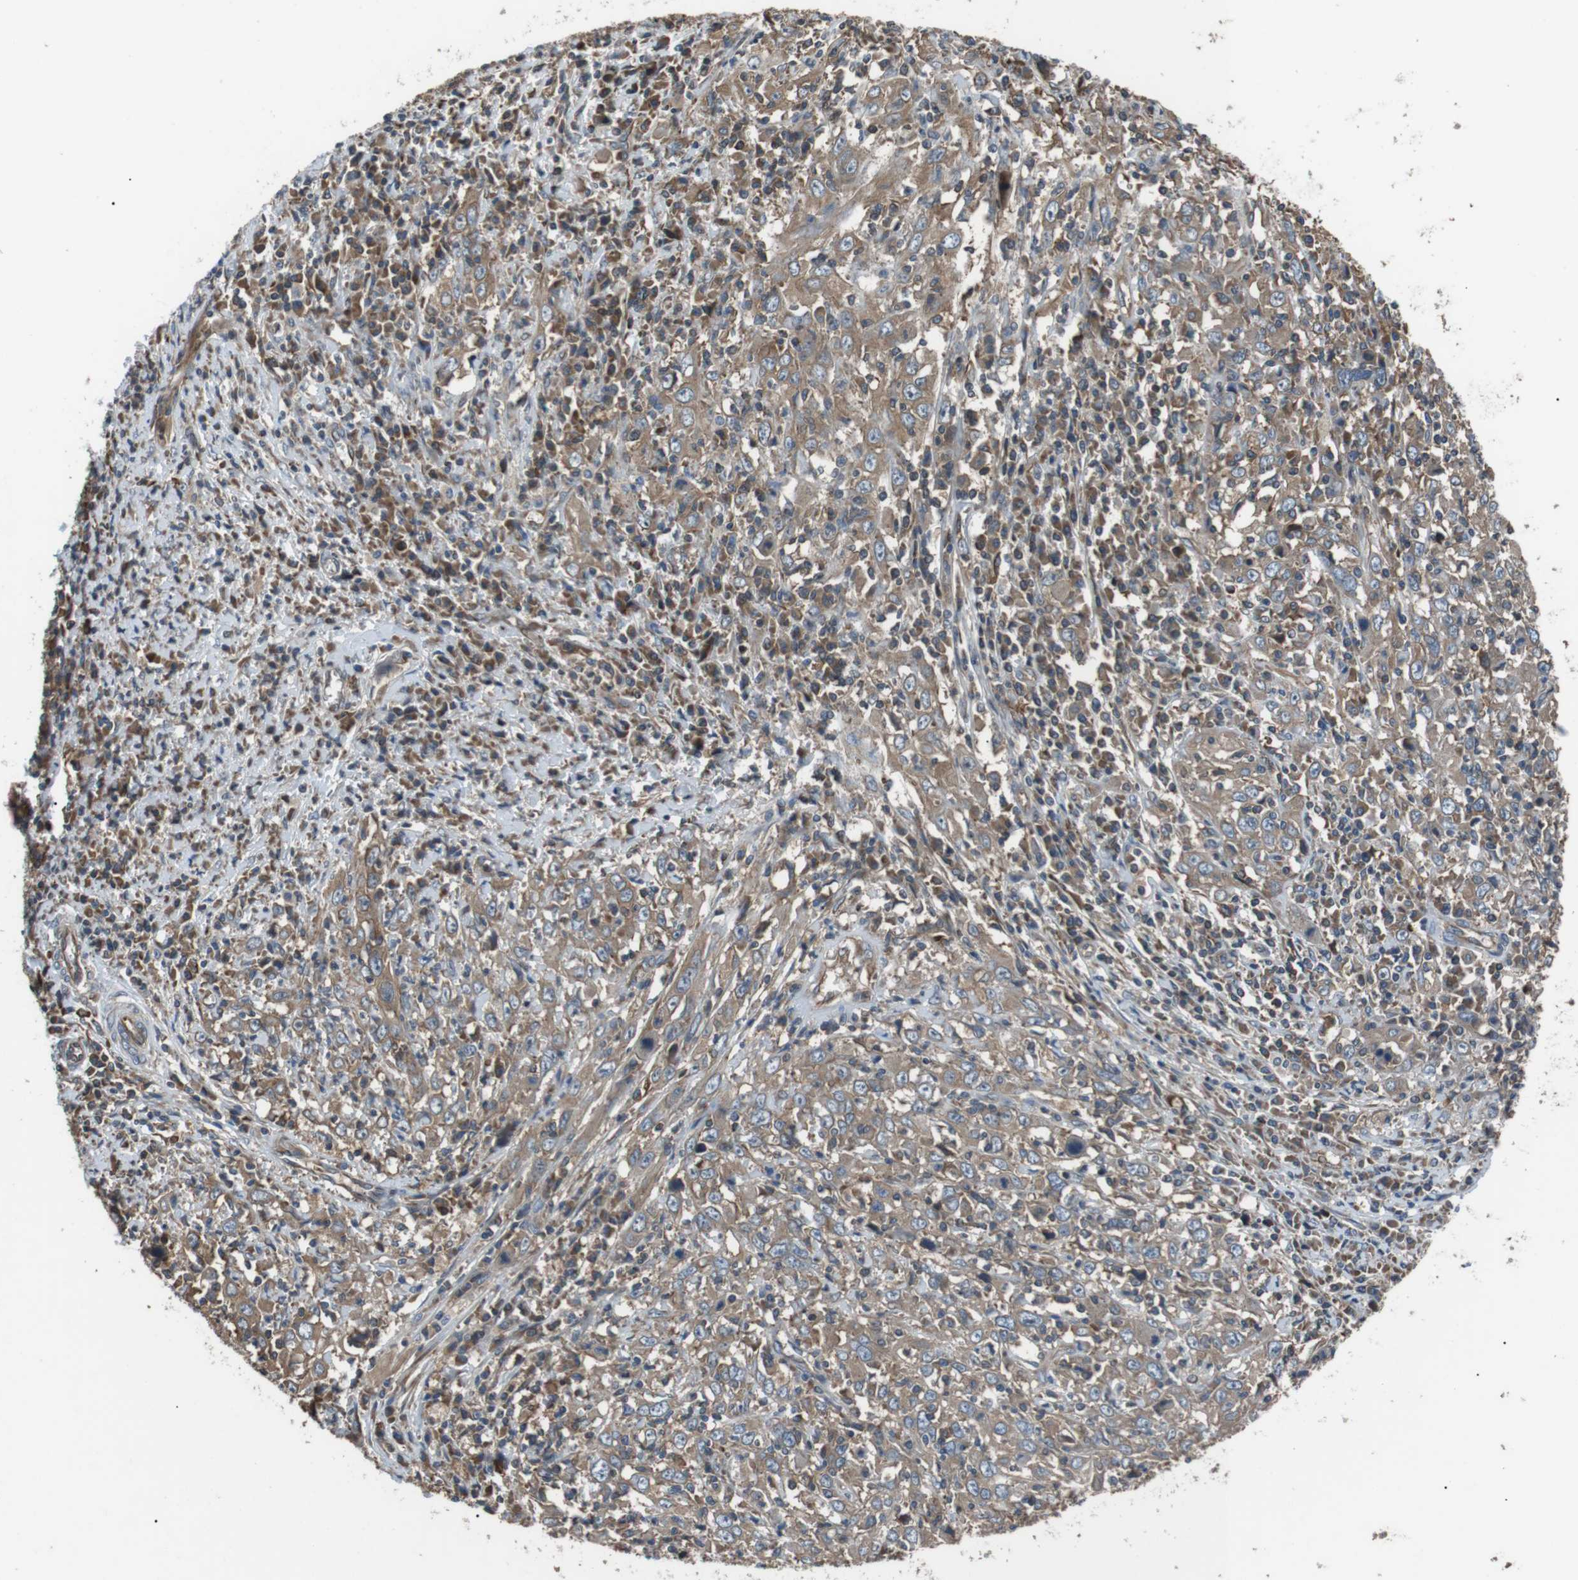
{"staining": {"intensity": "moderate", "quantity": ">75%", "location": "cytoplasmic/membranous"}, "tissue": "cervical cancer", "cell_type": "Tumor cells", "image_type": "cancer", "snomed": [{"axis": "morphology", "description": "Squamous cell carcinoma, NOS"}, {"axis": "topography", "description": "Cervix"}], "caption": "A photomicrograph of human squamous cell carcinoma (cervical) stained for a protein exhibits moderate cytoplasmic/membranous brown staining in tumor cells. (DAB (3,3'-diaminobenzidine) IHC with brightfield microscopy, high magnification).", "gene": "GPR161", "patient": {"sex": "female", "age": 46}}